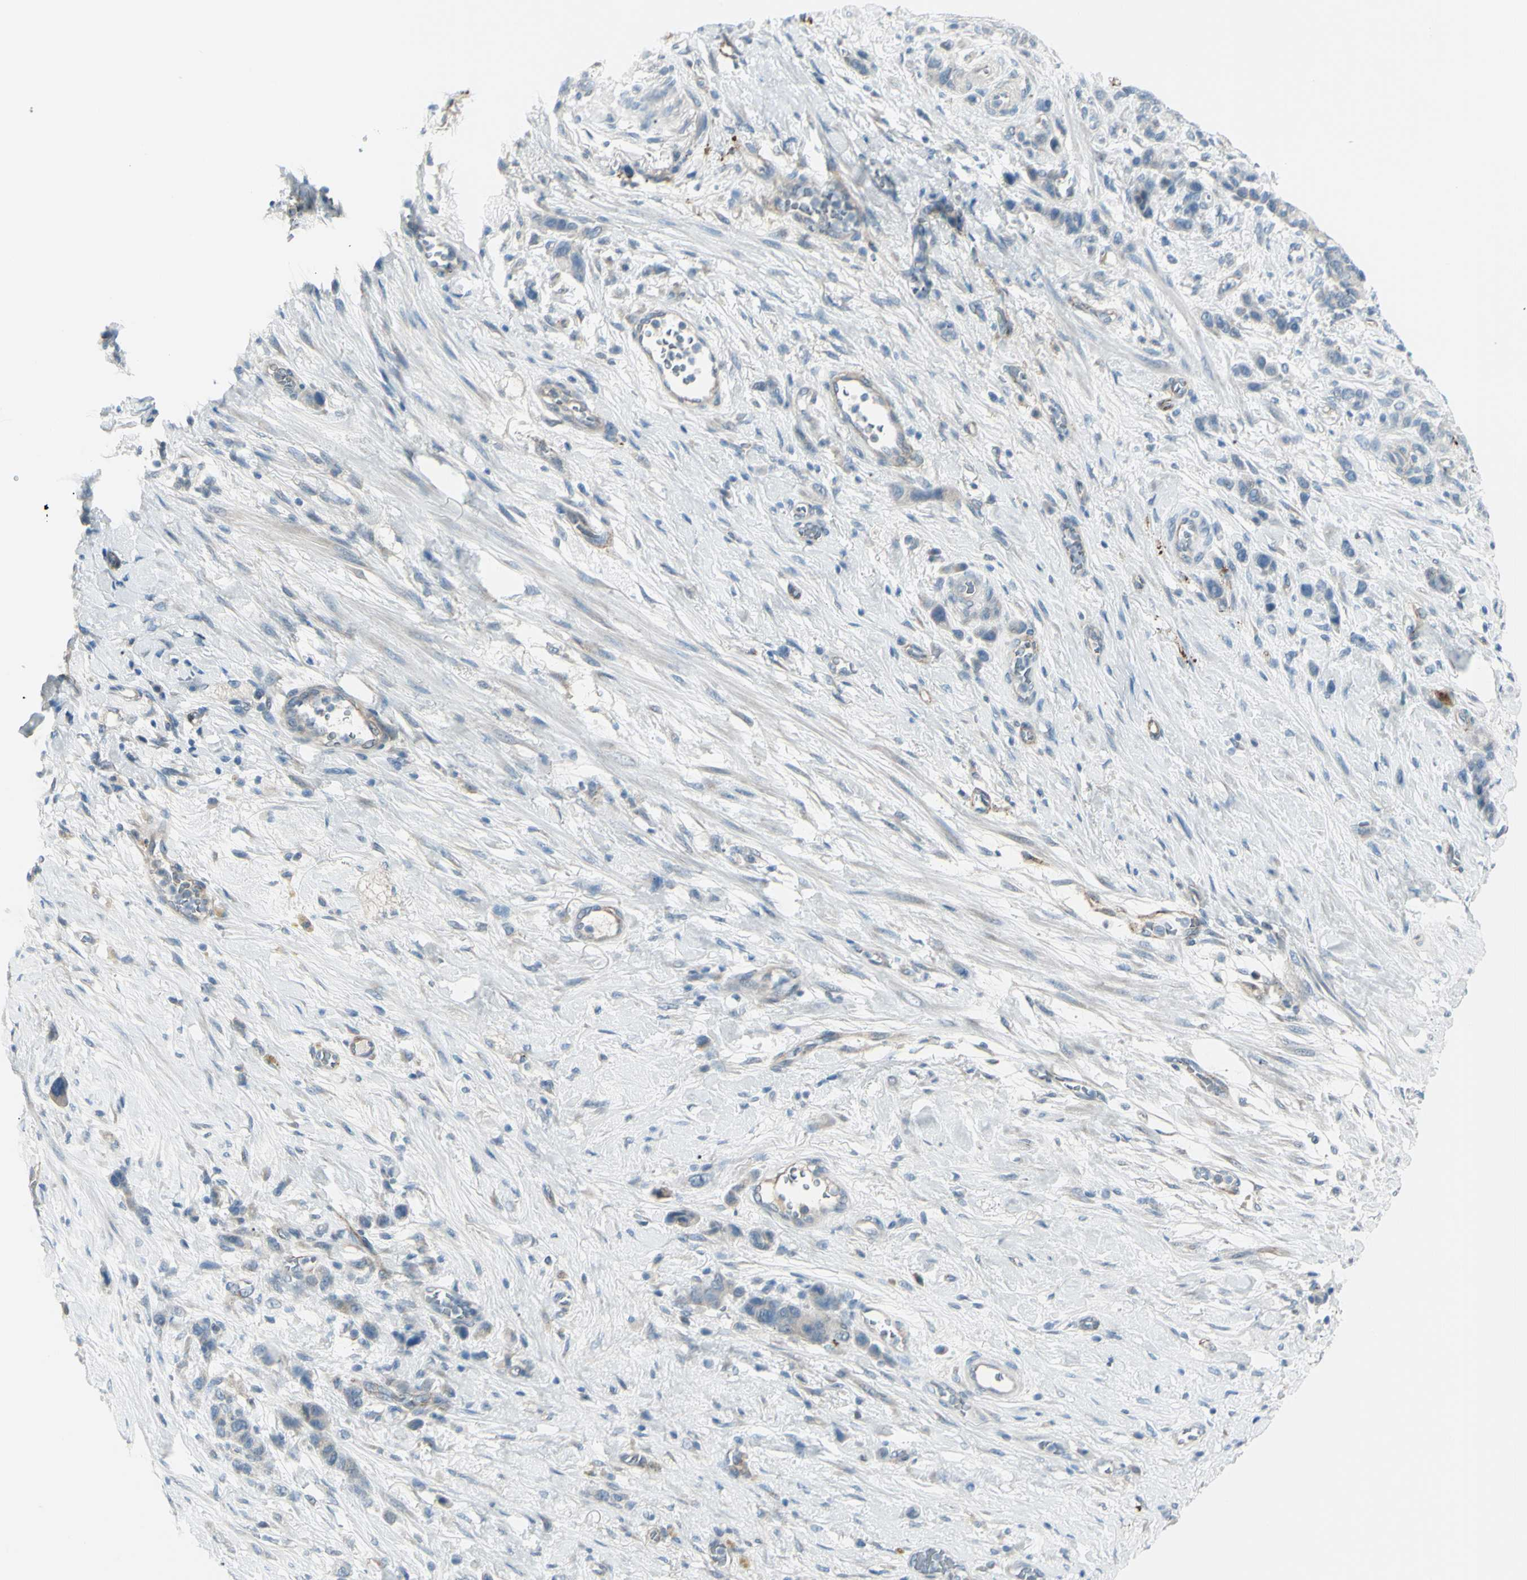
{"staining": {"intensity": "weak", "quantity": "<25%", "location": "cytoplasmic/membranous"}, "tissue": "stomach cancer", "cell_type": "Tumor cells", "image_type": "cancer", "snomed": [{"axis": "morphology", "description": "Adenocarcinoma, NOS"}, {"axis": "morphology", "description": "Adenocarcinoma, High grade"}, {"axis": "topography", "description": "Stomach, upper"}, {"axis": "topography", "description": "Stomach, lower"}], "caption": "Human adenocarcinoma (stomach) stained for a protein using immunohistochemistry (IHC) displays no staining in tumor cells.", "gene": "GPR34", "patient": {"sex": "female", "age": 65}}